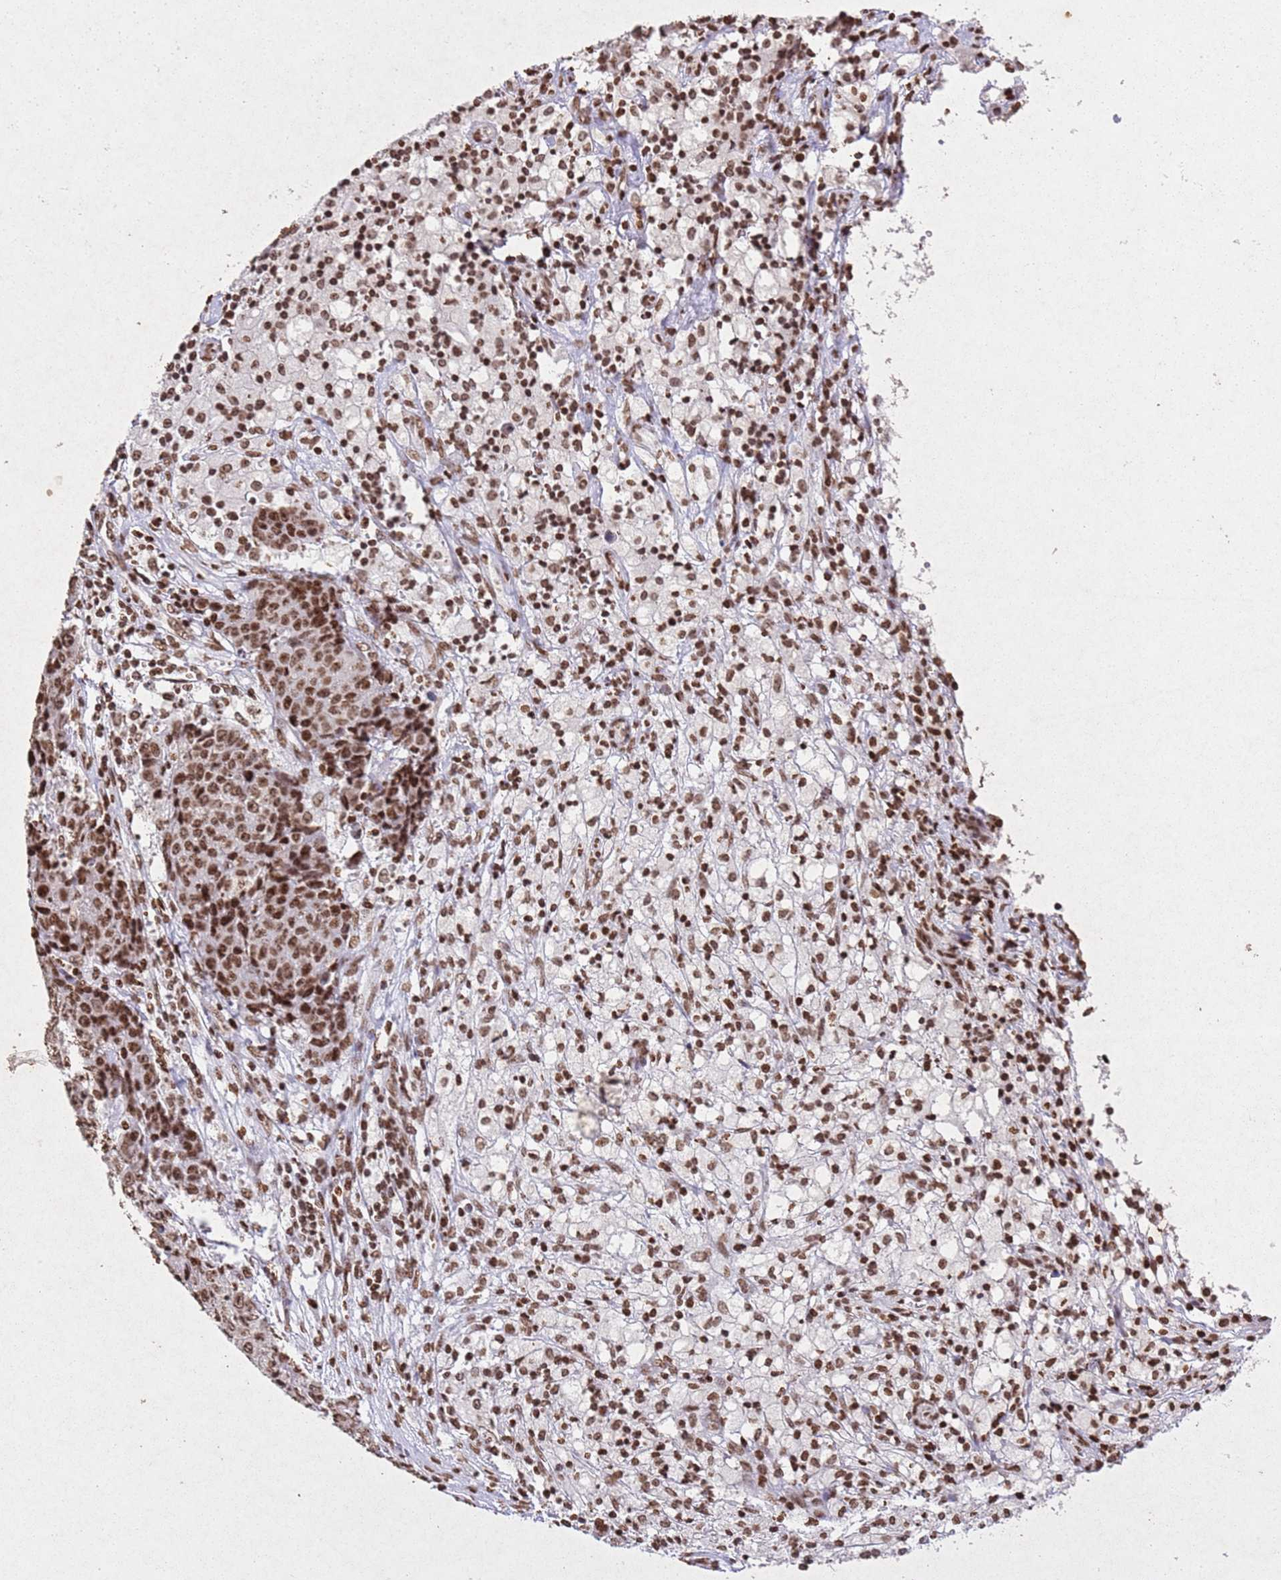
{"staining": {"intensity": "moderate", "quantity": ">75%", "location": "nuclear"}, "tissue": "ovarian cancer", "cell_type": "Tumor cells", "image_type": "cancer", "snomed": [{"axis": "morphology", "description": "Carcinoma, endometroid"}, {"axis": "topography", "description": "Ovary"}], "caption": "Moderate nuclear expression is appreciated in approximately >75% of tumor cells in ovarian cancer.", "gene": "BMAL1", "patient": {"sex": "female", "age": 42}}